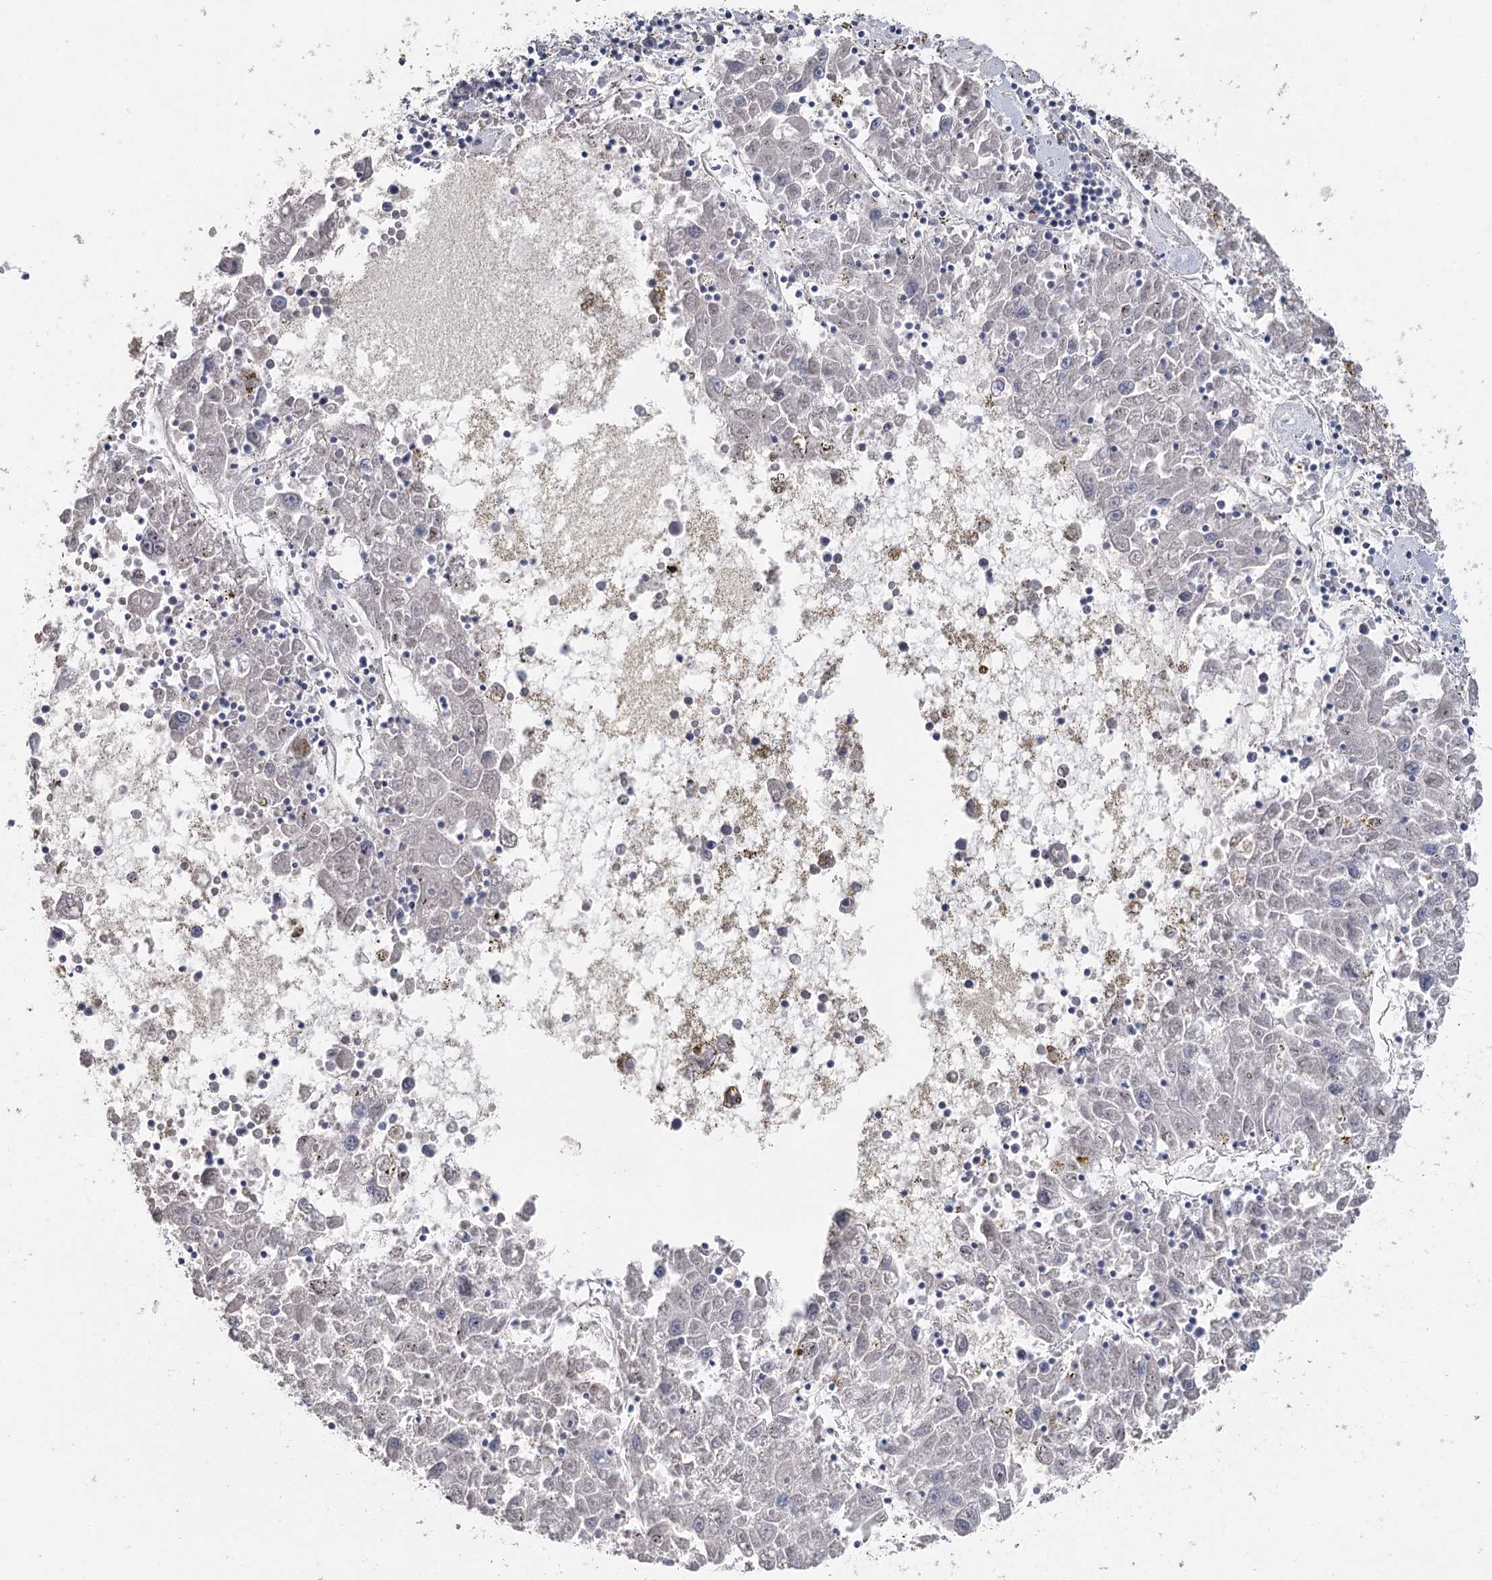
{"staining": {"intensity": "negative", "quantity": "none", "location": "none"}, "tissue": "liver cancer", "cell_type": "Tumor cells", "image_type": "cancer", "snomed": [{"axis": "morphology", "description": "Carcinoma, Hepatocellular, NOS"}, {"axis": "topography", "description": "Liver"}], "caption": "Immunohistochemical staining of human hepatocellular carcinoma (liver) shows no significant positivity in tumor cells. (Stains: DAB (3,3'-diaminobenzidine) IHC with hematoxylin counter stain, Microscopy: brightfield microscopy at high magnification).", "gene": "ARHGAP44", "patient": {"sex": "male", "age": 49}}